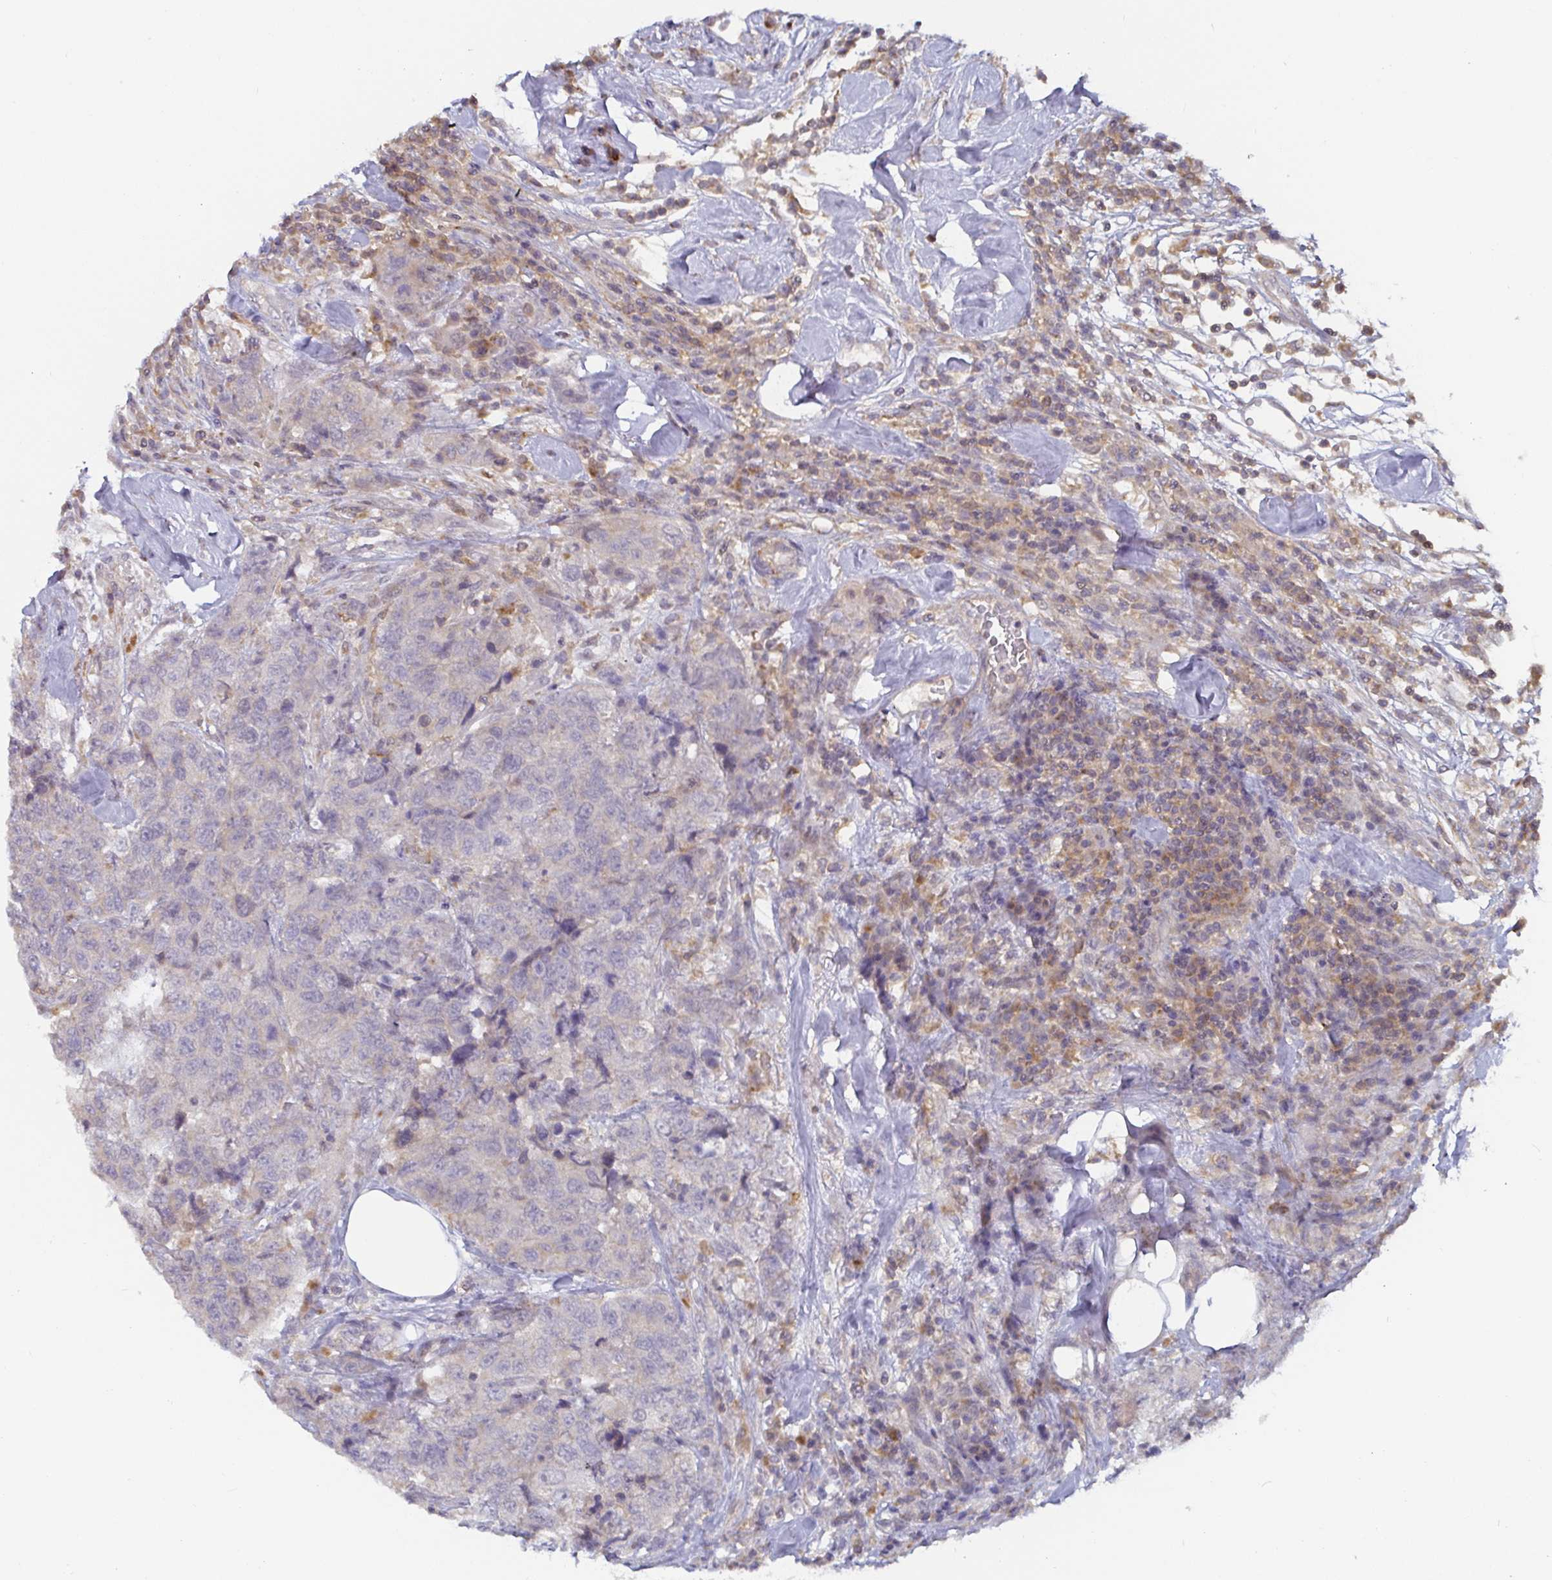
{"staining": {"intensity": "negative", "quantity": "none", "location": "none"}, "tissue": "urothelial cancer", "cell_type": "Tumor cells", "image_type": "cancer", "snomed": [{"axis": "morphology", "description": "Urothelial carcinoma, High grade"}, {"axis": "topography", "description": "Urinary bladder"}], "caption": "An immunohistochemistry (IHC) micrograph of urothelial carcinoma (high-grade) is shown. There is no staining in tumor cells of urothelial carcinoma (high-grade). The staining is performed using DAB brown chromogen with nuclei counter-stained in using hematoxylin.", "gene": "CDH18", "patient": {"sex": "female", "age": 78}}